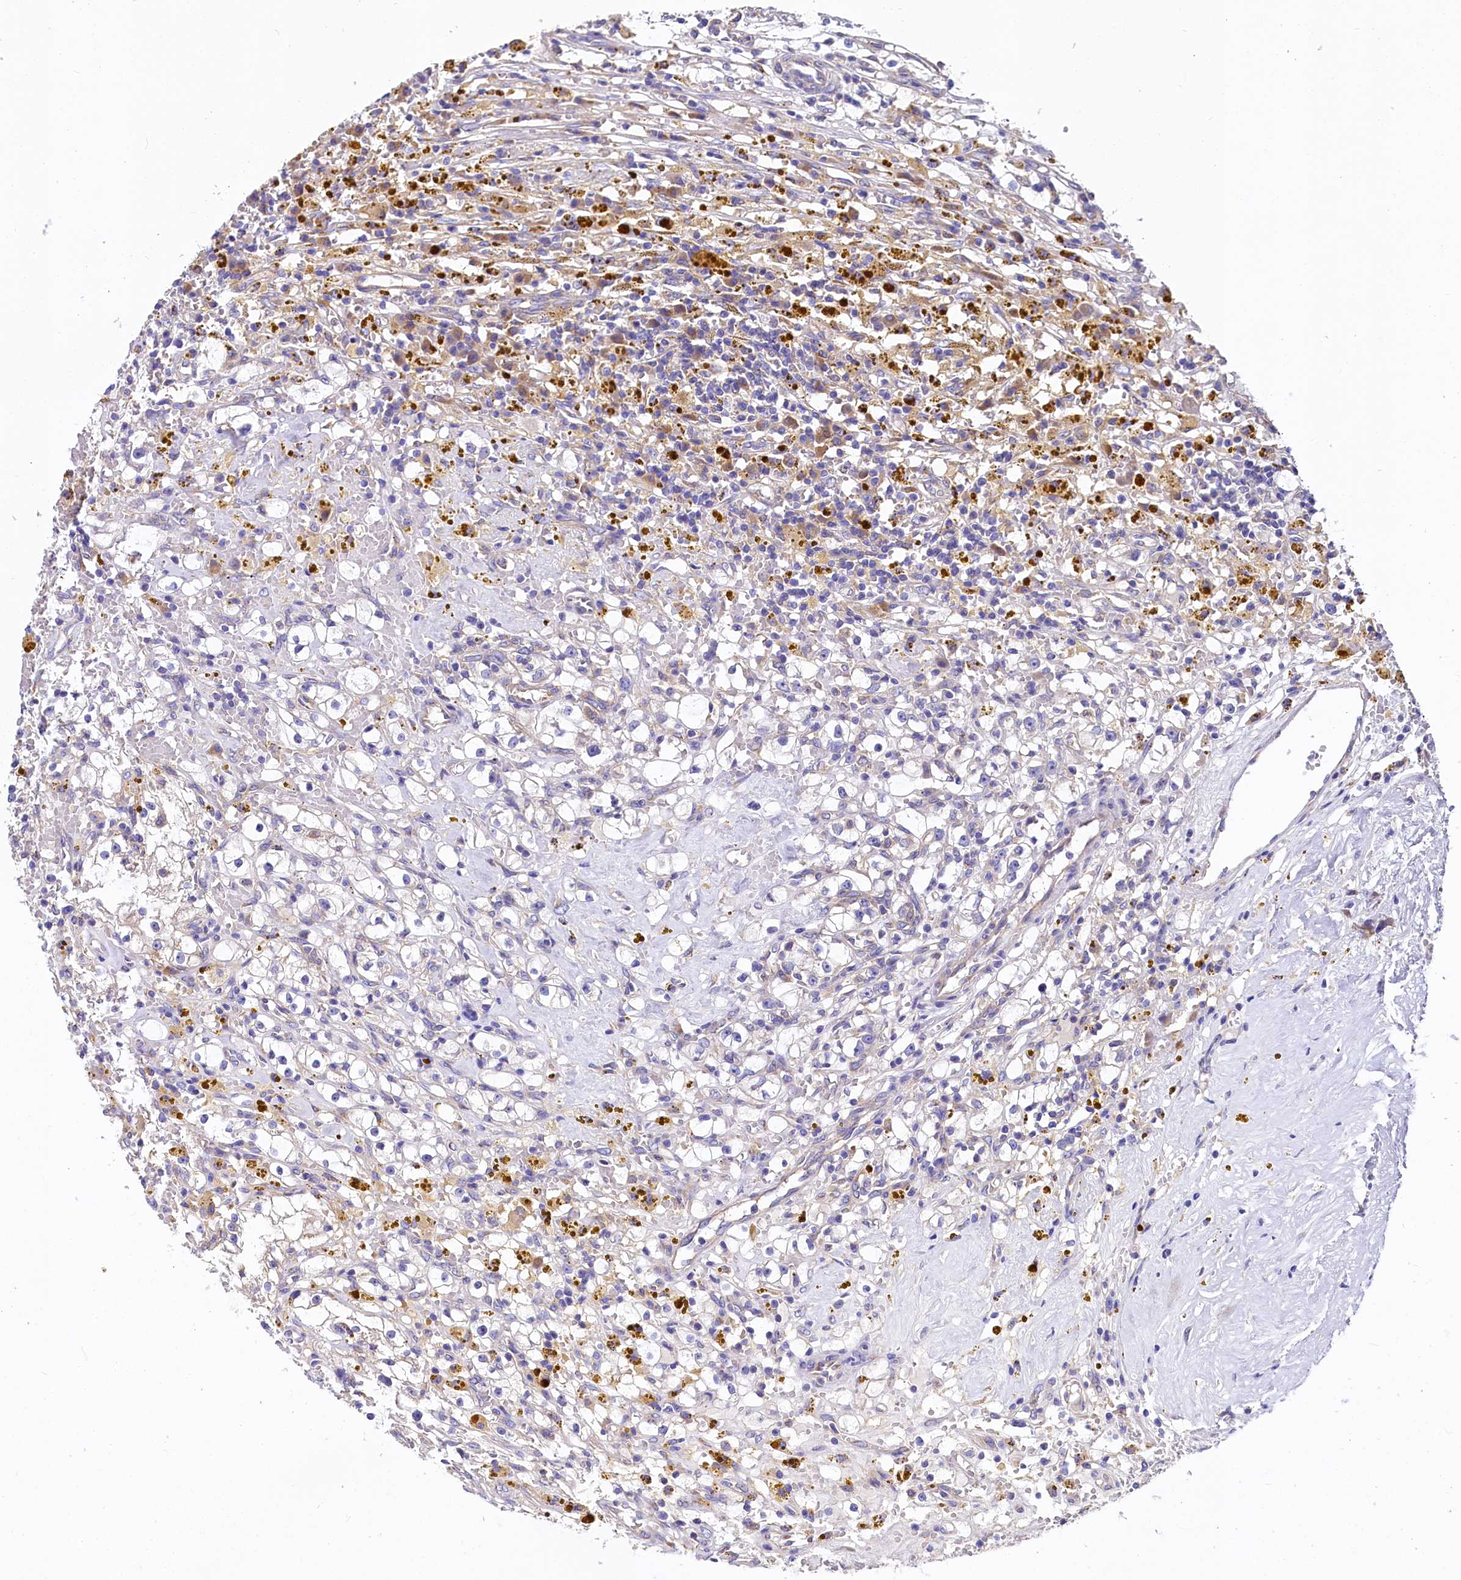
{"staining": {"intensity": "negative", "quantity": "none", "location": "none"}, "tissue": "renal cancer", "cell_type": "Tumor cells", "image_type": "cancer", "snomed": [{"axis": "morphology", "description": "Adenocarcinoma, NOS"}, {"axis": "topography", "description": "Kidney"}], "caption": "IHC micrograph of neoplastic tissue: human renal cancer stained with DAB (3,3'-diaminobenzidine) demonstrates no significant protein staining in tumor cells. Nuclei are stained in blue.", "gene": "QARS1", "patient": {"sex": "male", "age": 56}}